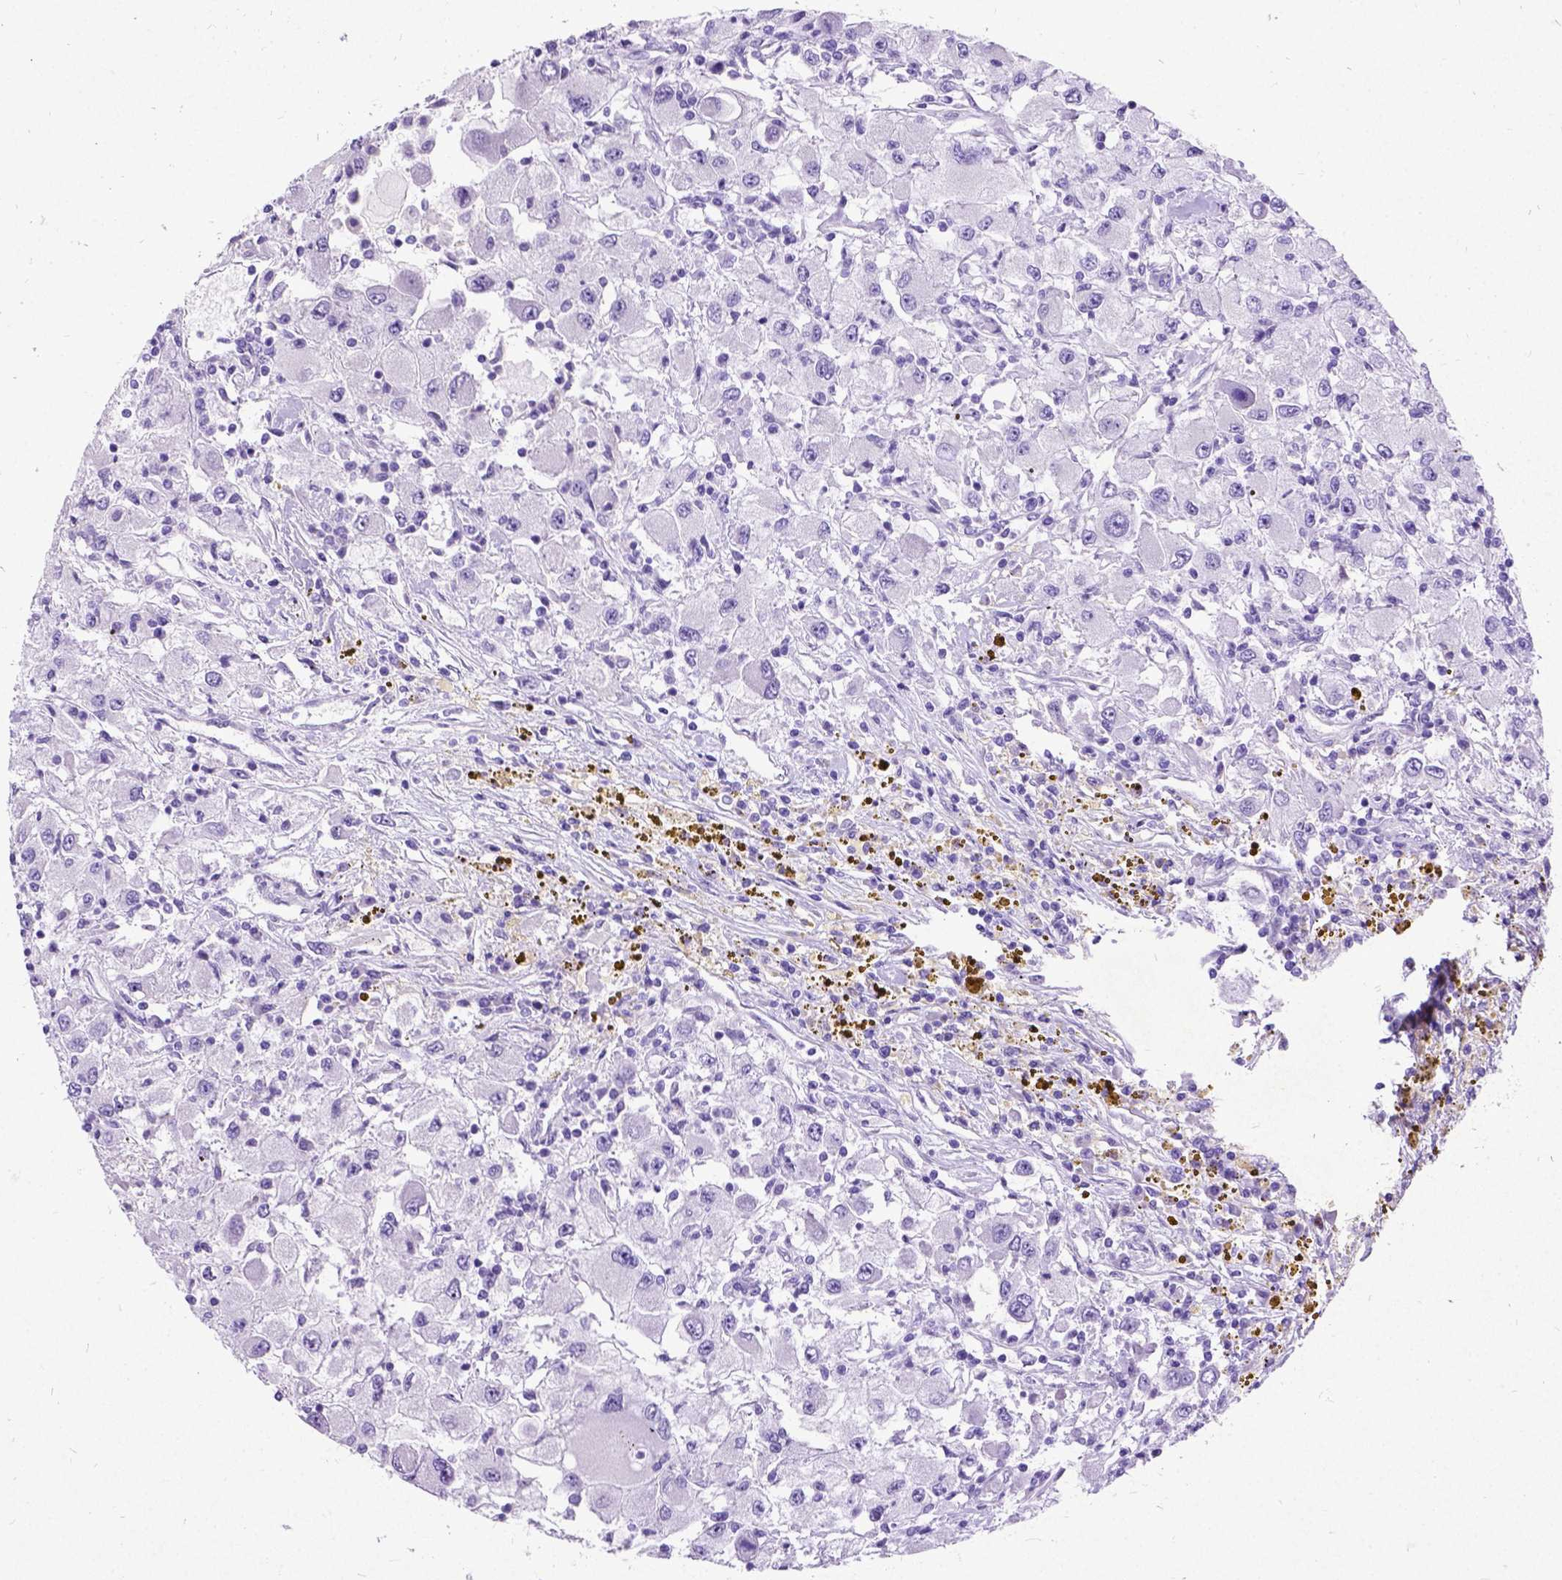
{"staining": {"intensity": "negative", "quantity": "none", "location": "none"}, "tissue": "renal cancer", "cell_type": "Tumor cells", "image_type": "cancer", "snomed": [{"axis": "morphology", "description": "Adenocarcinoma, NOS"}, {"axis": "topography", "description": "Kidney"}], "caption": "IHC of renal cancer (adenocarcinoma) reveals no staining in tumor cells.", "gene": "NEUROD4", "patient": {"sex": "female", "age": 67}}